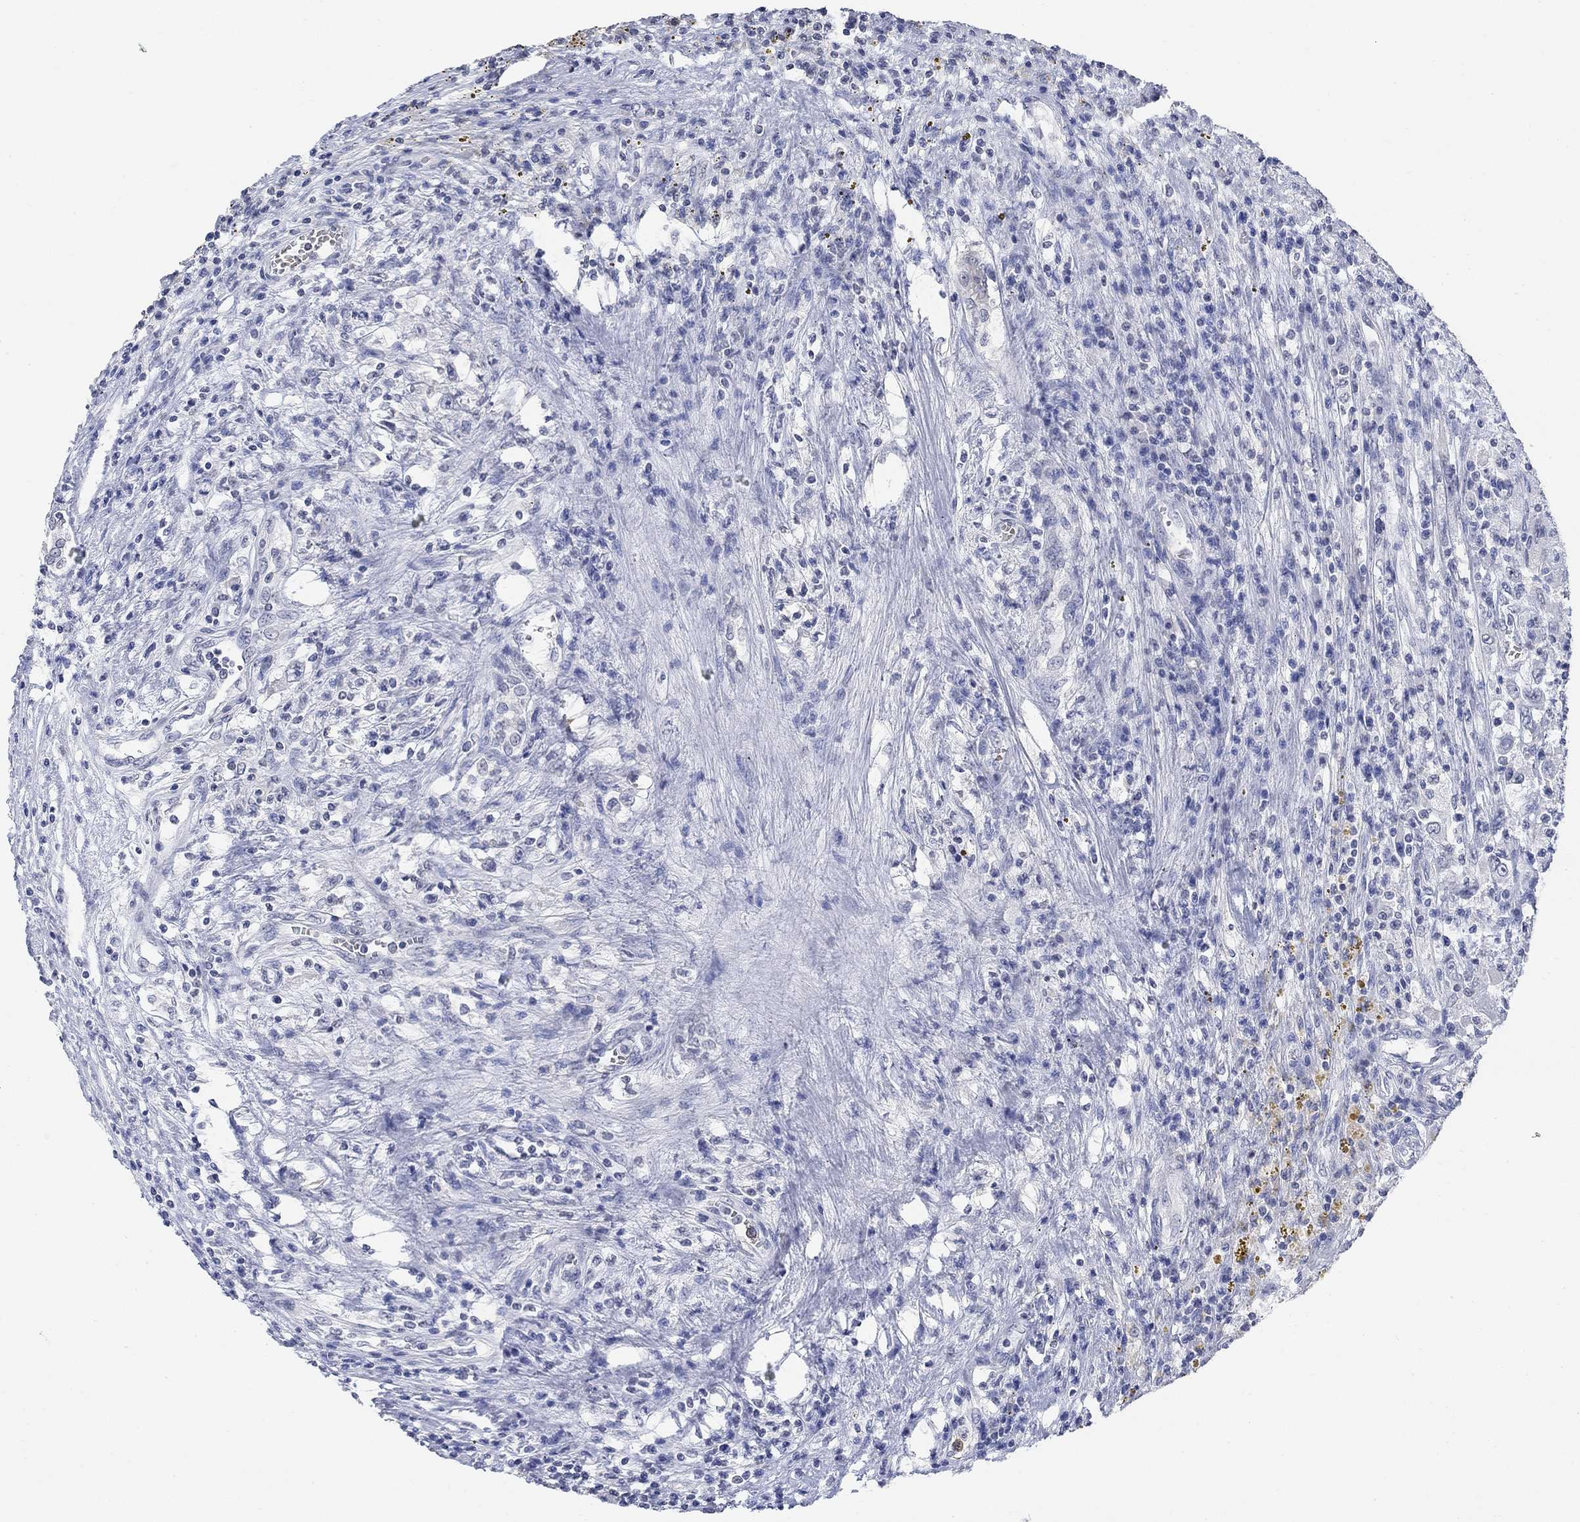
{"staining": {"intensity": "negative", "quantity": "none", "location": "none"}, "tissue": "renal cancer", "cell_type": "Tumor cells", "image_type": "cancer", "snomed": [{"axis": "morphology", "description": "Adenocarcinoma, NOS"}, {"axis": "topography", "description": "Kidney"}], "caption": "Histopathology image shows no protein expression in tumor cells of renal adenocarcinoma tissue.", "gene": "TMEM255A", "patient": {"sex": "female", "age": 67}}